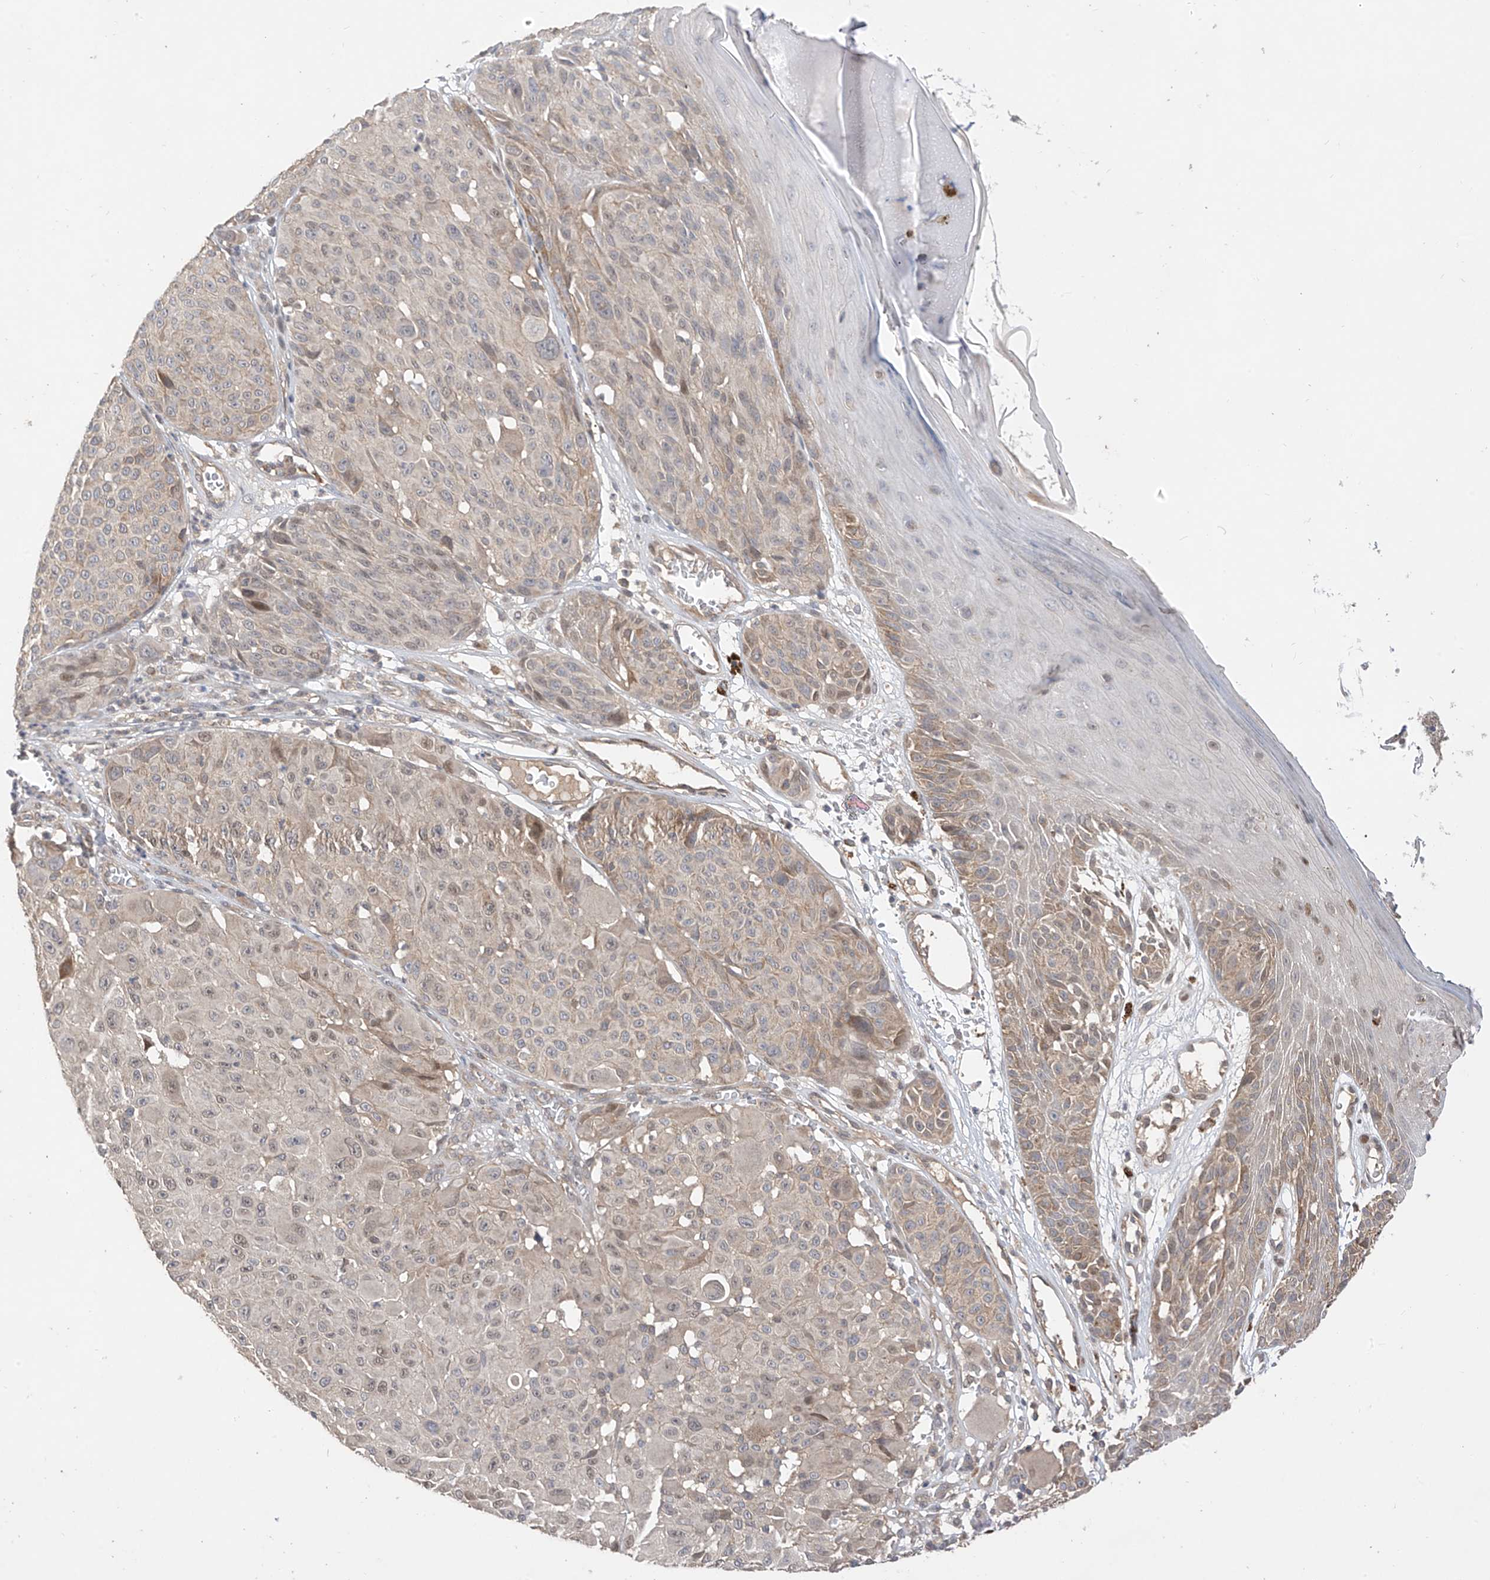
{"staining": {"intensity": "negative", "quantity": "none", "location": "none"}, "tissue": "melanoma", "cell_type": "Tumor cells", "image_type": "cancer", "snomed": [{"axis": "morphology", "description": "Malignant melanoma, NOS"}, {"axis": "topography", "description": "Skin"}], "caption": "Immunohistochemistry (IHC) micrograph of neoplastic tissue: human melanoma stained with DAB shows no significant protein staining in tumor cells.", "gene": "MRTFA", "patient": {"sex": "male", "age": 83}}